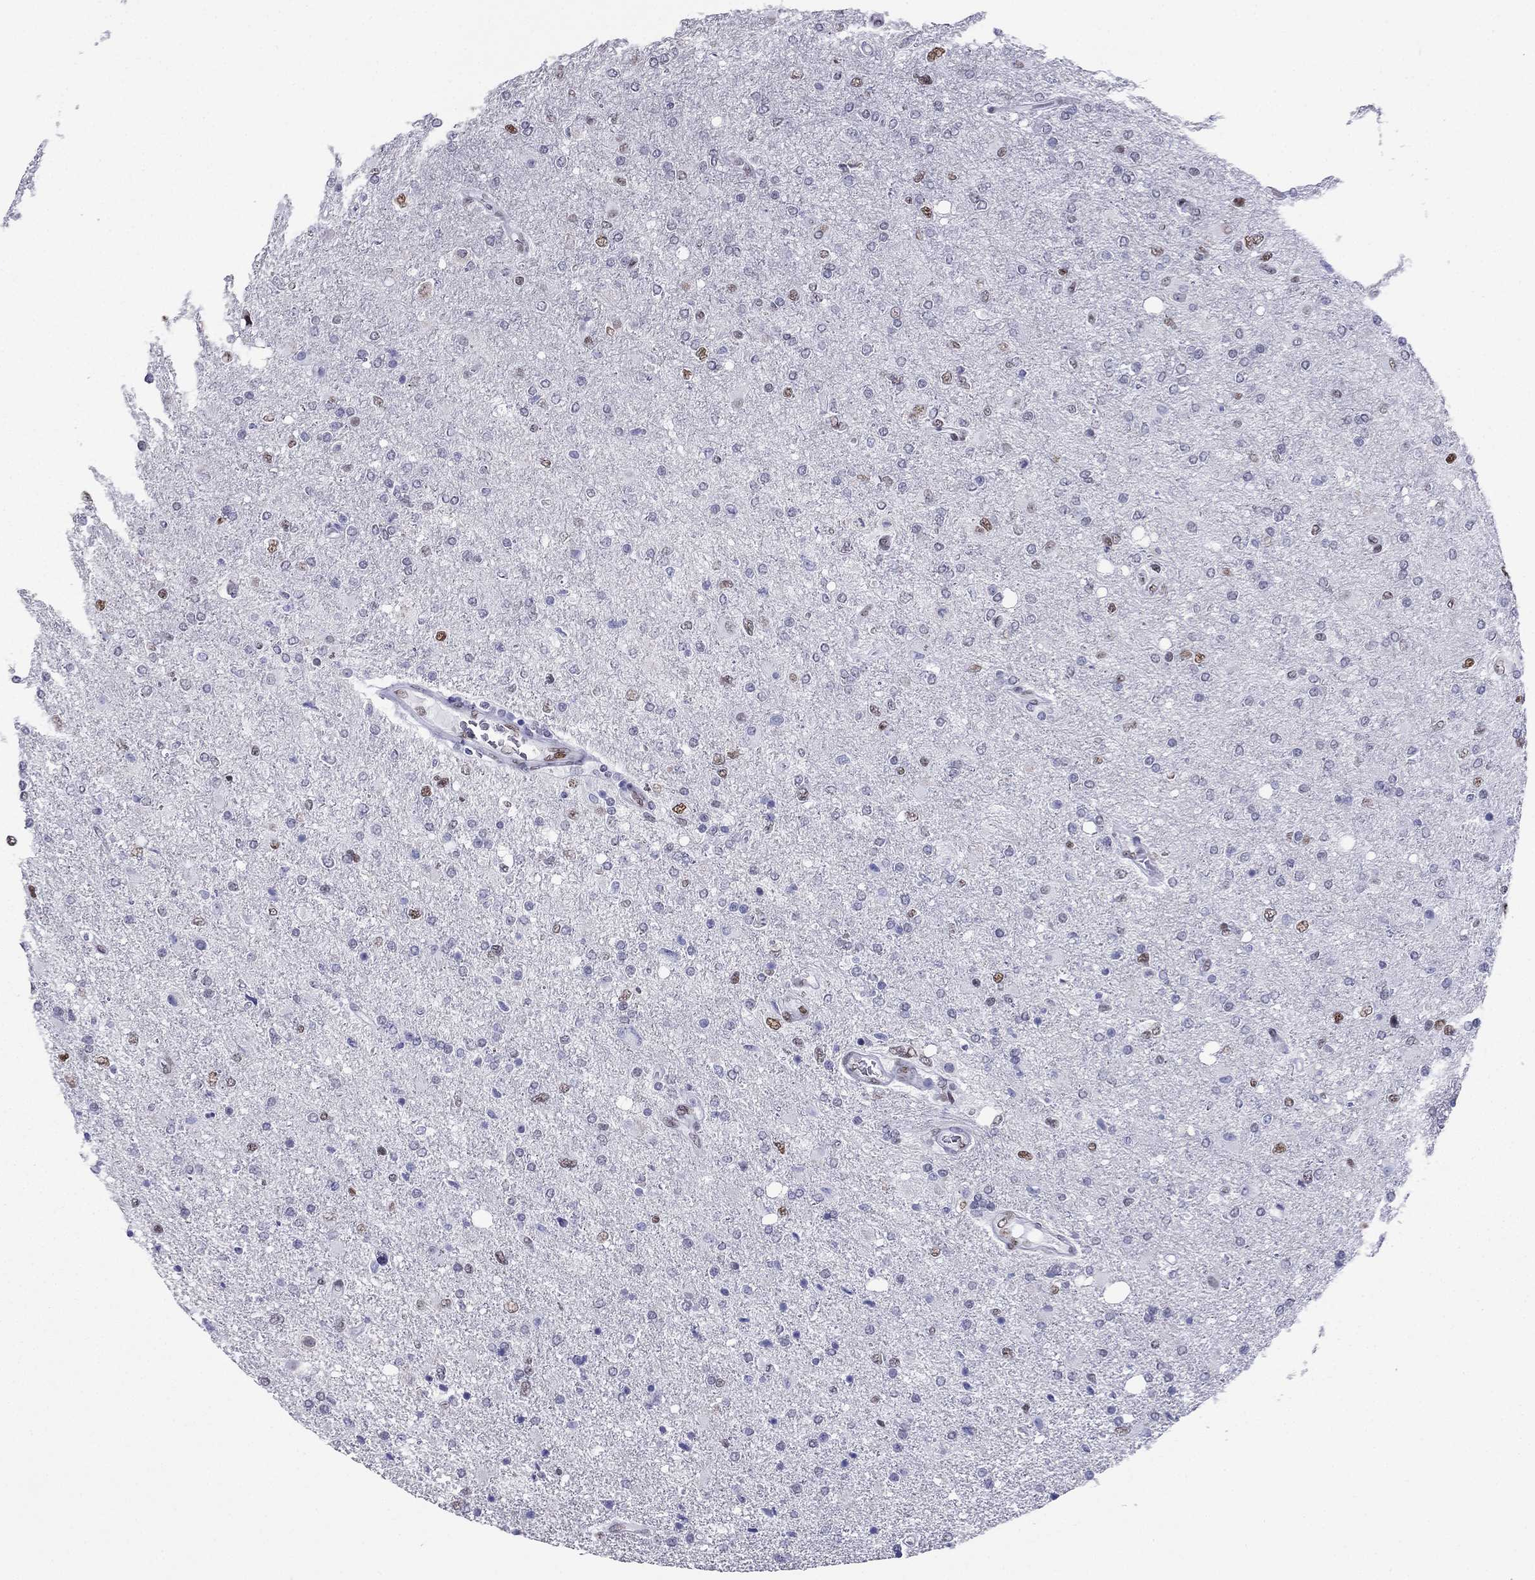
{"staining": {"intensity": "moderate", "quantity": "<25%", "location": "nuclear"}, "tissue": "glioma", "cell_type": "Tumor cells", "image_type": "cancer", "snomed": [{"axis": "morphology", "description": "Glioma, malignant, High grade"}, {"axis": "topography", "description": "Cerebral cortex"}], "caption": "Immunohistochemical staining of malignant glioma (high-grade) displays moderate nuclear protein expression in approximately <25% of tumor cells.", "gene": "PPM1G", "patient": {"sex": "male", "age": 70}}